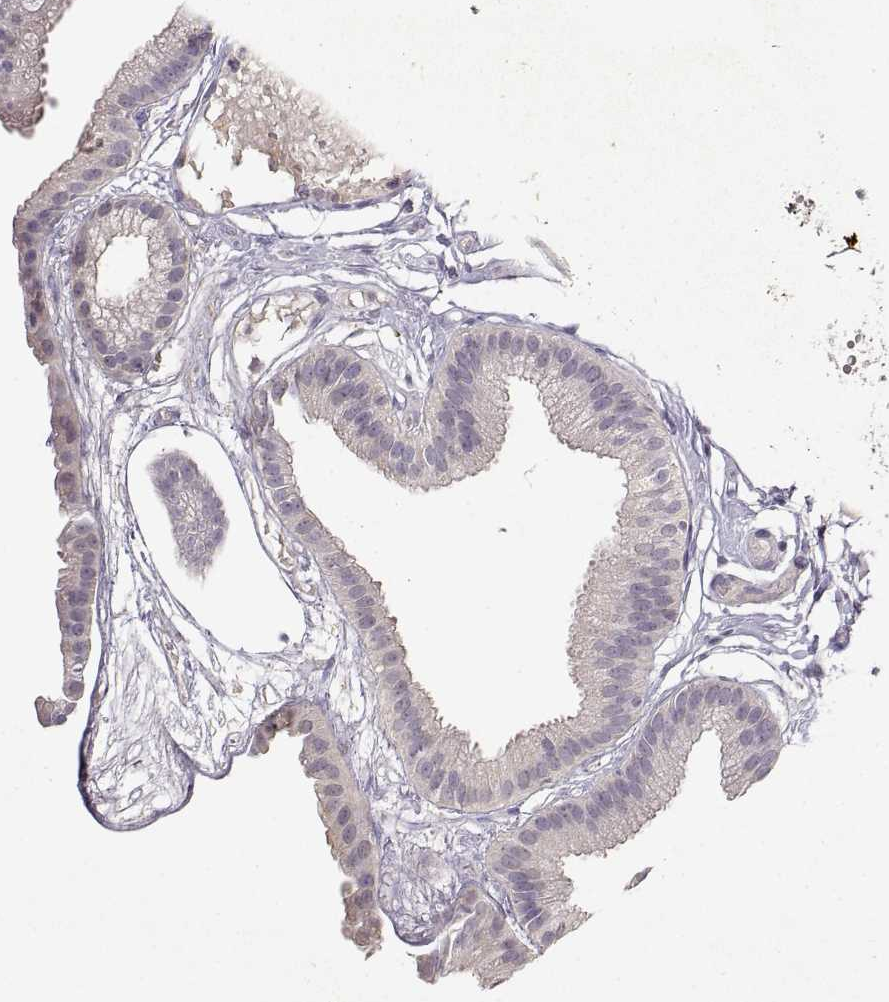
{"staining": {"intensity": "negative", "quantity": "none", "location": "none"}, "tissue": "gallbladder", "cell_type": "Glandular cells", "image_type": "normal", "snomed": [{"axis": "morphology", "description": "Normal tissue, NOS"}, {"axis": "topography", "description": "Gallbladder"}], "caption": "DAB (3,3'-diaminobenzidine) immunohistochemical staining of unremarkable human gallbladder demonstrates no significant expression in glandular cells. (Brightfield microscopy of DAB IHC at high magnification).", "gene": "TACR1", "patient": {"sex": "female", "age": 45}}